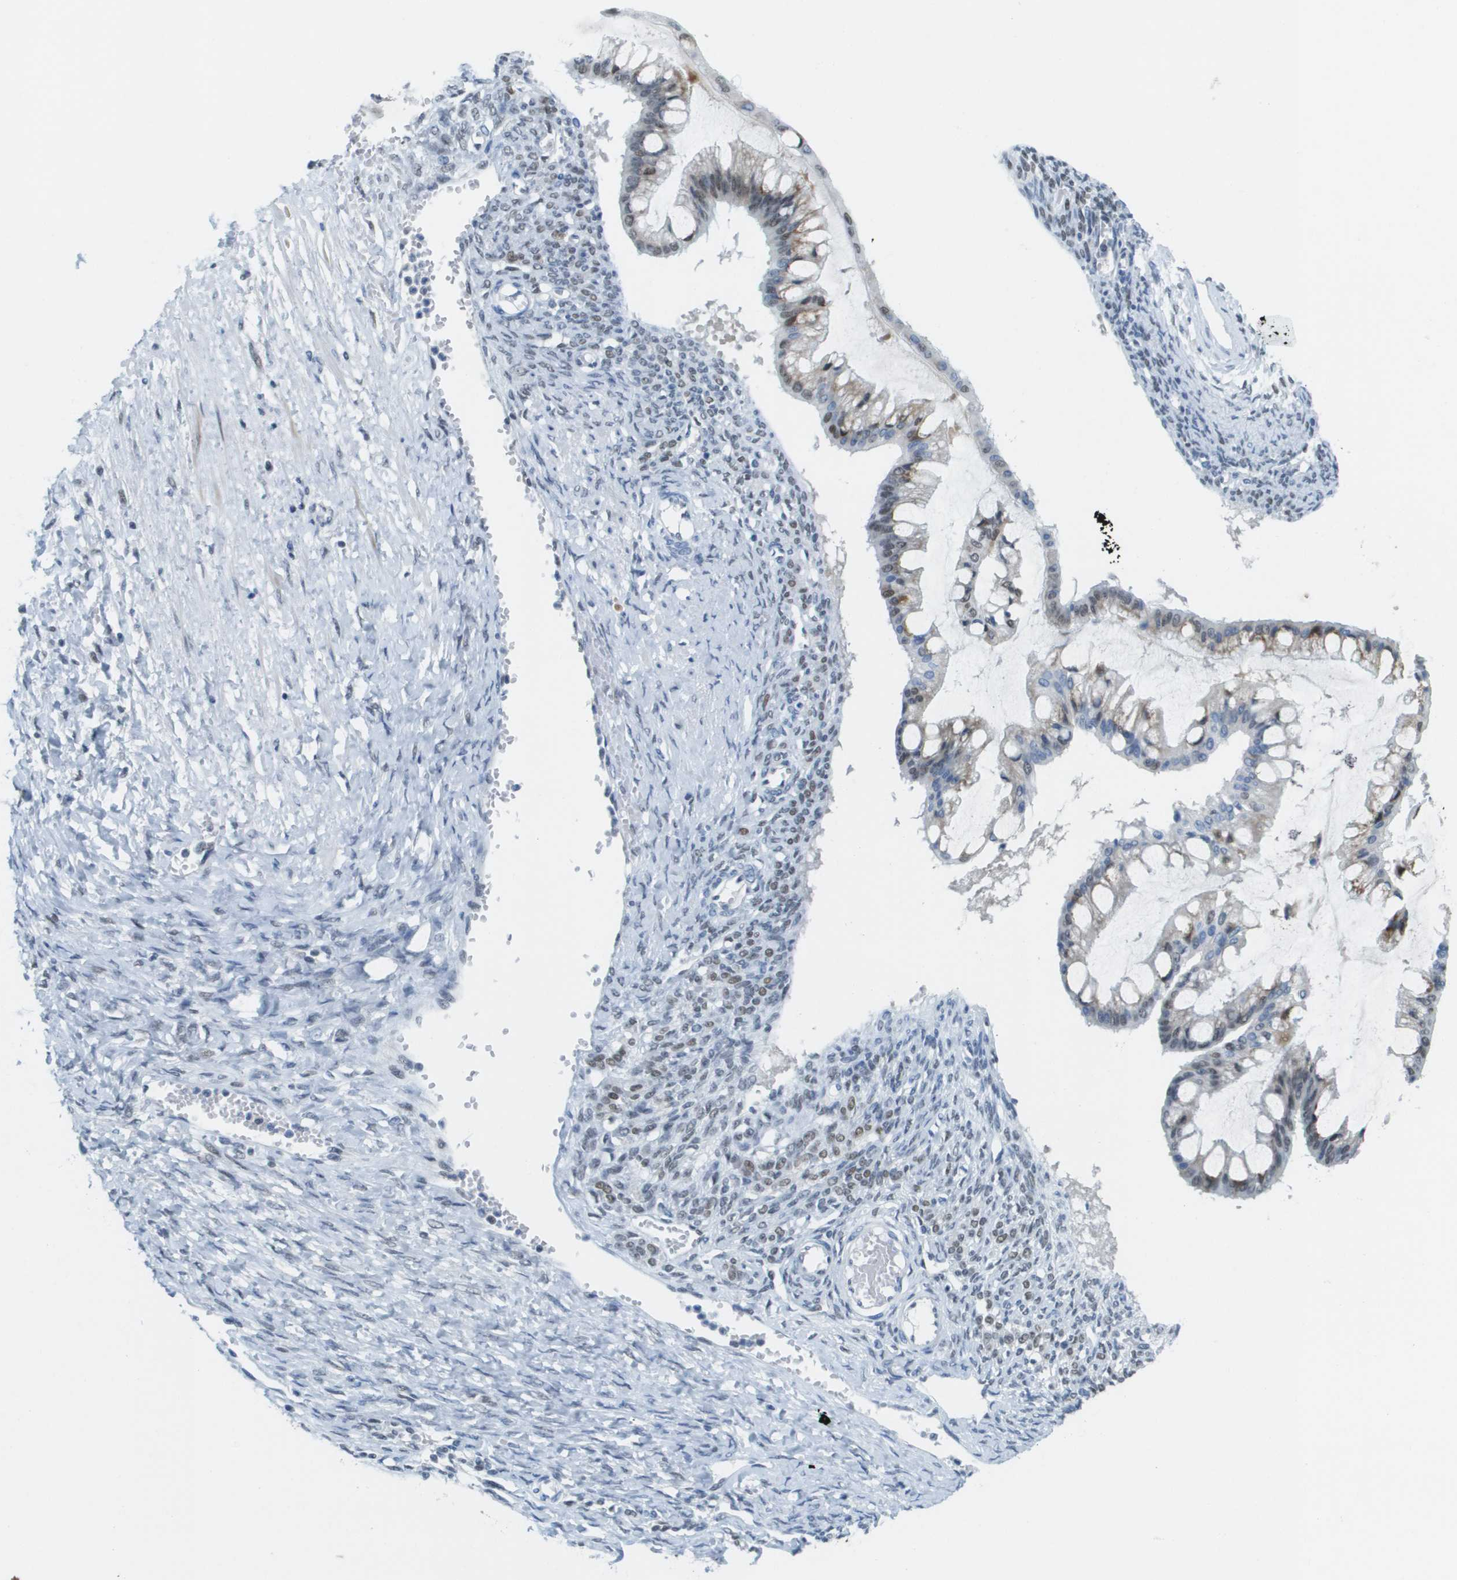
{"staining": {"intensity": "weak", "quantity": "<25%", "location": "cytoplasmic/membranous,nuclear"}, "tissue": "ovarian cancer", "cell_type": "Tumor cells", "image_type": "cancer", "snomed": [{"axis": "morphology", "description": "Cystadenocarcinoma, mucinous, NOS"}, {"axis": "topography", "description": "Ovary"}], "caption": "IHC micrograph of human ovarian cancer stained for a protein (brown), which displays no staining in tumor cells.", "gene": "TP53RK", "patient": {"sex": "female", "age": 73}}